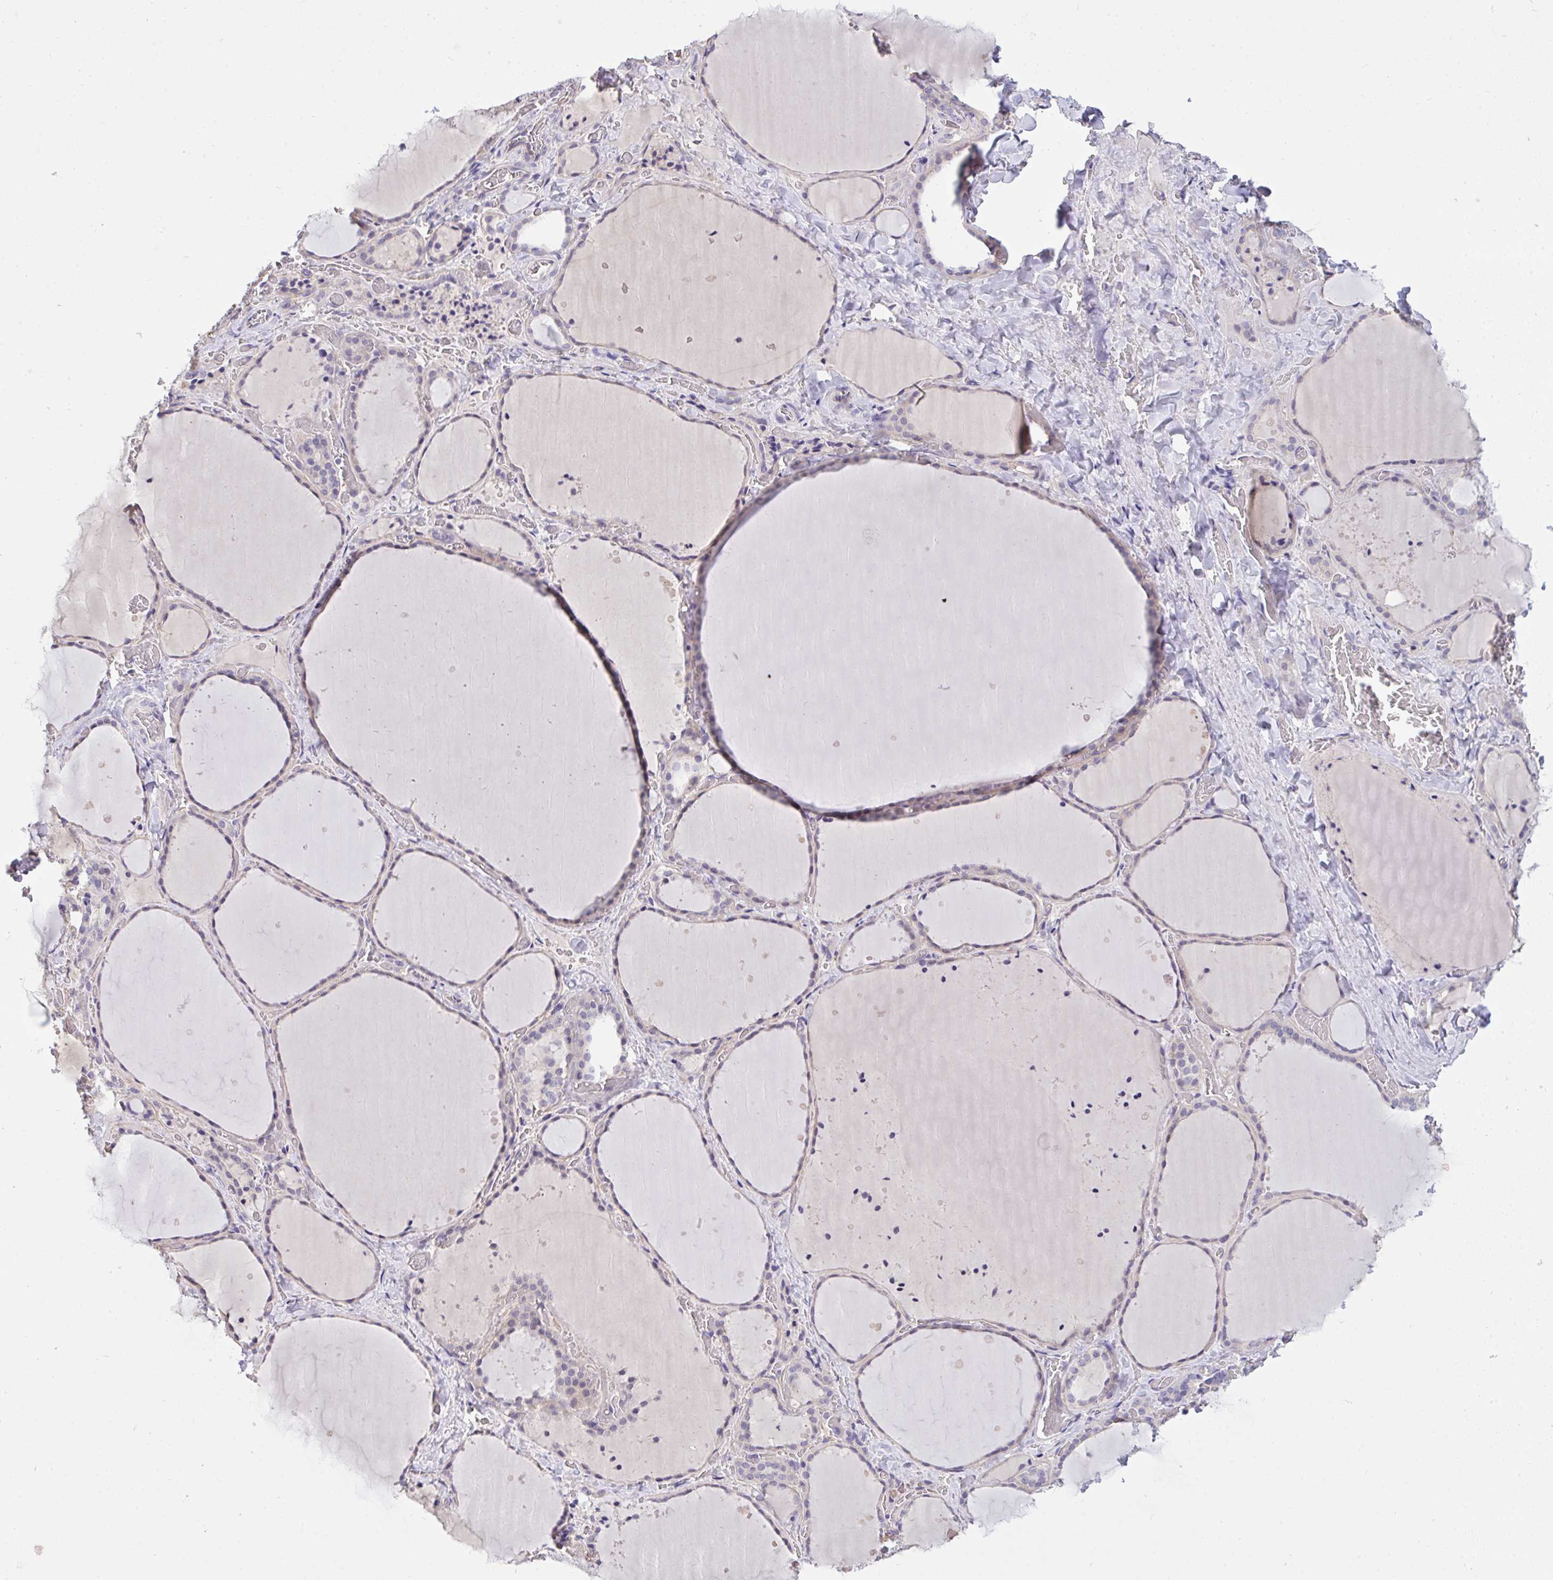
{"staining": {"intensity": "weak", "quantity": "25%-75%", "location": "cytoplasmic/membranous"}, "tissue": "thyroid gland", "cell_type": "Glandular cells", "image_type": "normal", "snomed": [{"axis": "morphology", "description": "Normal tissue, NOS"}, {"axis": "topography", "description": "Thyroid gland"}], "caption": "Glandular cells demonstrate low levels of weak cytoplasmic/membranous positivity in about 25%-75% of cells in normal thyroid gland. (DAB = brown stain, brightfield microscopy at high magnification).", "gene": "C19orf54", "patient": {"sex": "female", "age": 36}}